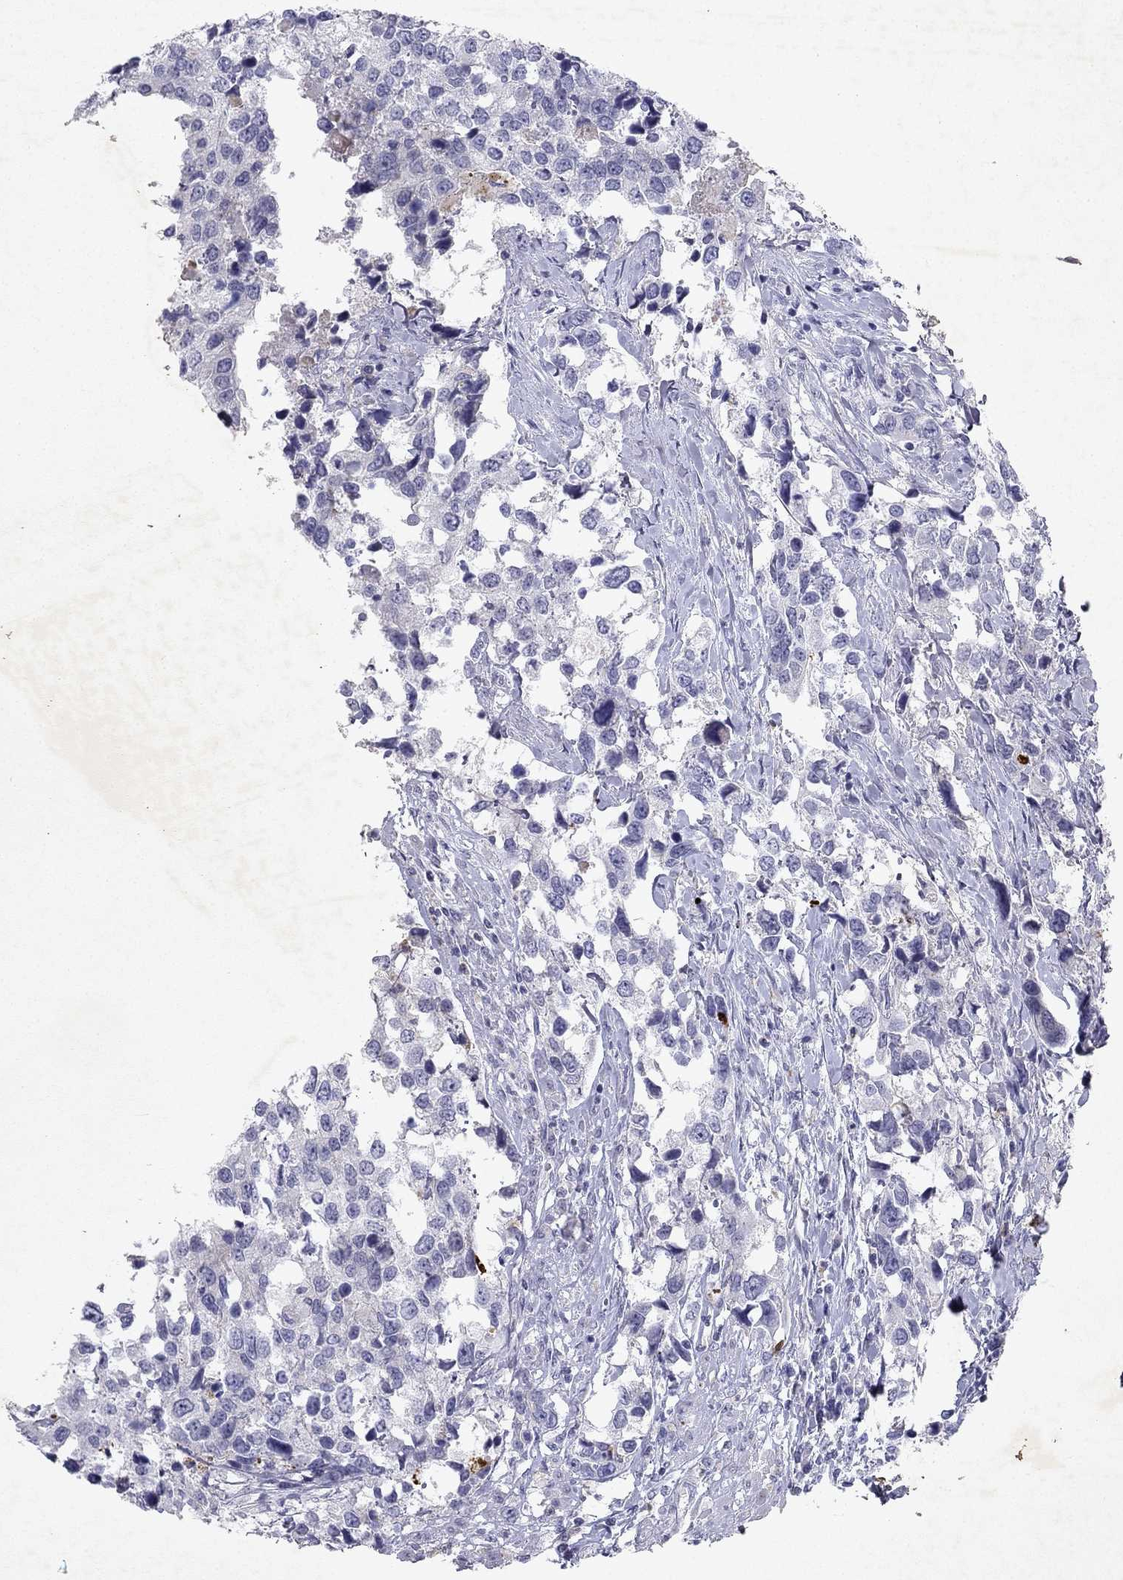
{"staining": {"intensity": "negative", "quantity": "none", "location": "none"}, "tissue": "urothelial cancer", "cell_type": "Tumor cells", "image_type": "cancer", "snomed": [{"axis": "morphology", "description": "Urothelial carcinoma, NOS"}, {"axis": "morphology", "description": "Urothelial carcinoma, High grade"}, {"axis": "topography", "description": "Urinary bladder"}], "caption": "Urothelial carcinoma (high-grade) was stained to show a protein in brown. There is no significant positivity in tumor cells. The staining is performed using DAB (3,3'-diaminobenzidine) brown chromogen with nuclei counter-stained in using hematoxylin.", "gene": "SLC6A4", "patient": {"sex": "male", "age": 63}}